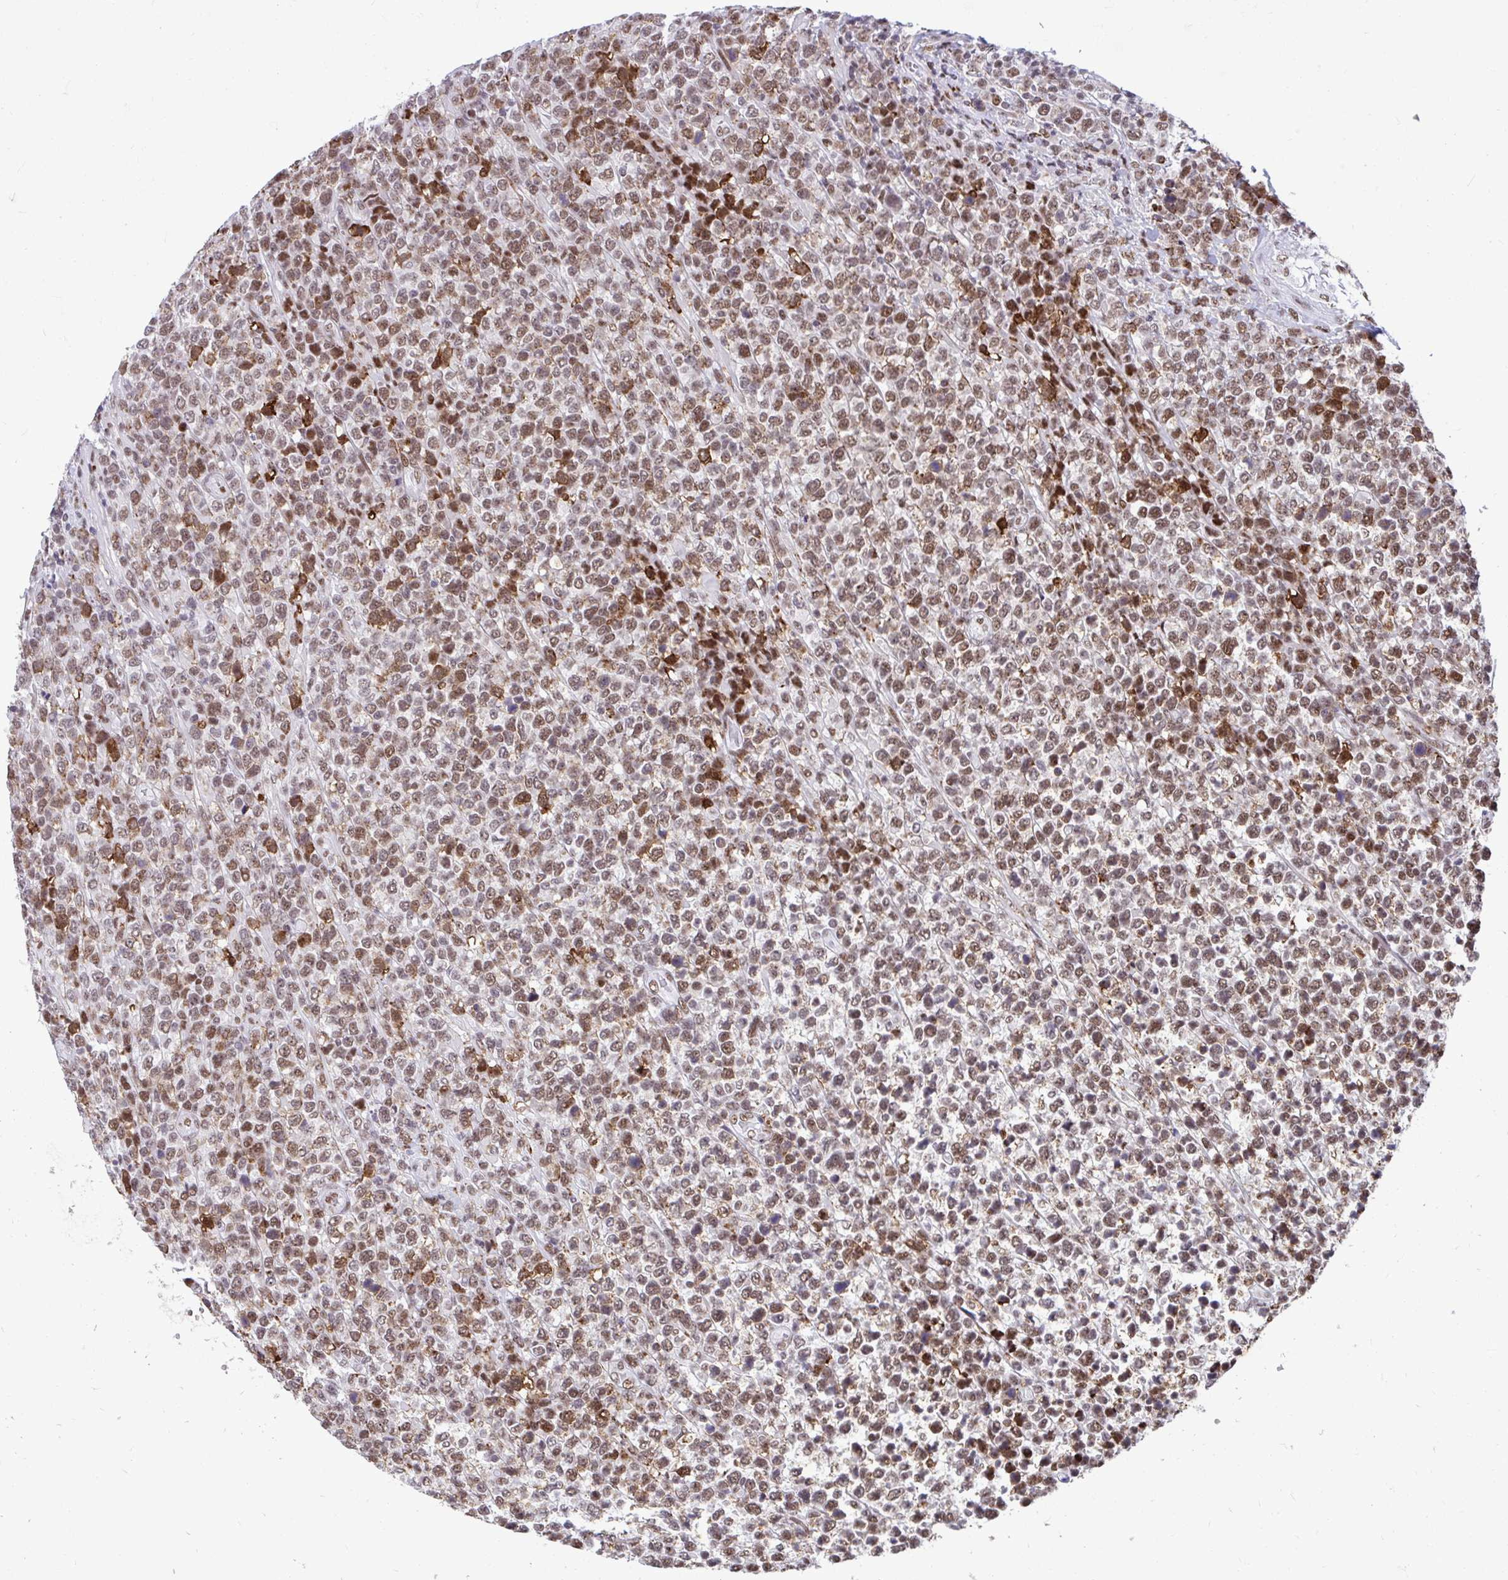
{"staining": {"intensity": "moderate", "quantity": ">75%", "location": "nuclear"}, "tissue": "lymphoma", "cell_type": "Tumor cells", "image_type": "cancer", "snomed": [{"axis": "morphology", "description": "Malignant lymphoma, non-Hodgkin's type, High grade"}, {"axis": "topography", "description": "Soft tissue"}], "caption": "This photomicrograph demonstrates high-grade malignant lymphoma, non-Hodgkin's type stained with immunohistochemistry (IHC) to label a protein in brown. The nuclear of tumor cells show moderate positivity for the protein. Nuclei are counter-stained blue.", "gene": "SLC35C2", "patient": {"sex": "female", "age": 56}}